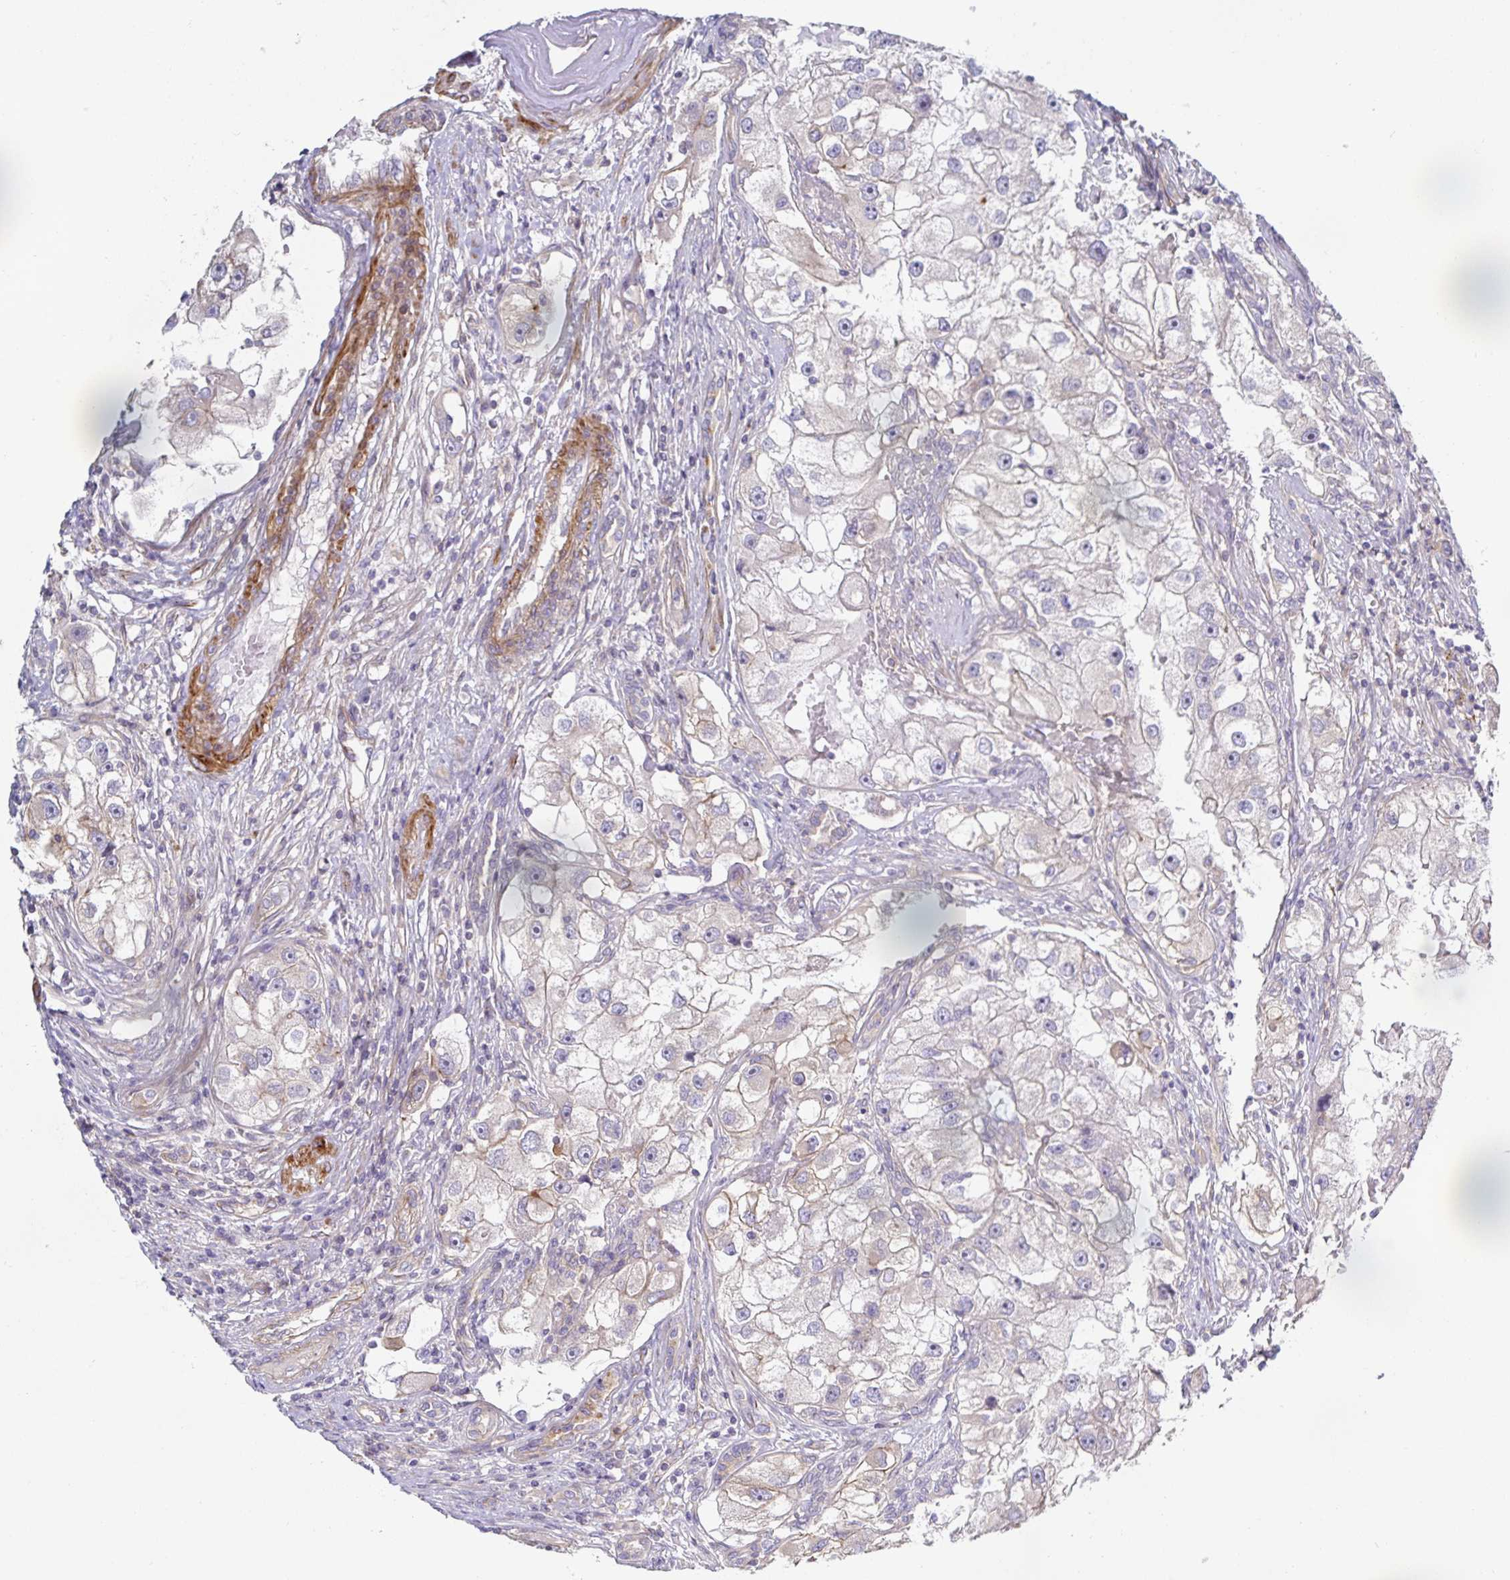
{"staining": {"intensity": "negative", "quantity": "none", "location": "none"}, "tissue": "renal cancer", "cell_type": "Tumor cells", "image_type": "cancer", "snomed": [{"axis": "morphology", "description": "Adenocarcinoma, NOS"}, {"axis": "topography", "description": "Kidney"}], "caption": "Tumor cells are negative for protein expression in human adenocarcinoma (renal).", "gene": "METTL22", "patient": {"sex": "male", "age": 63}}